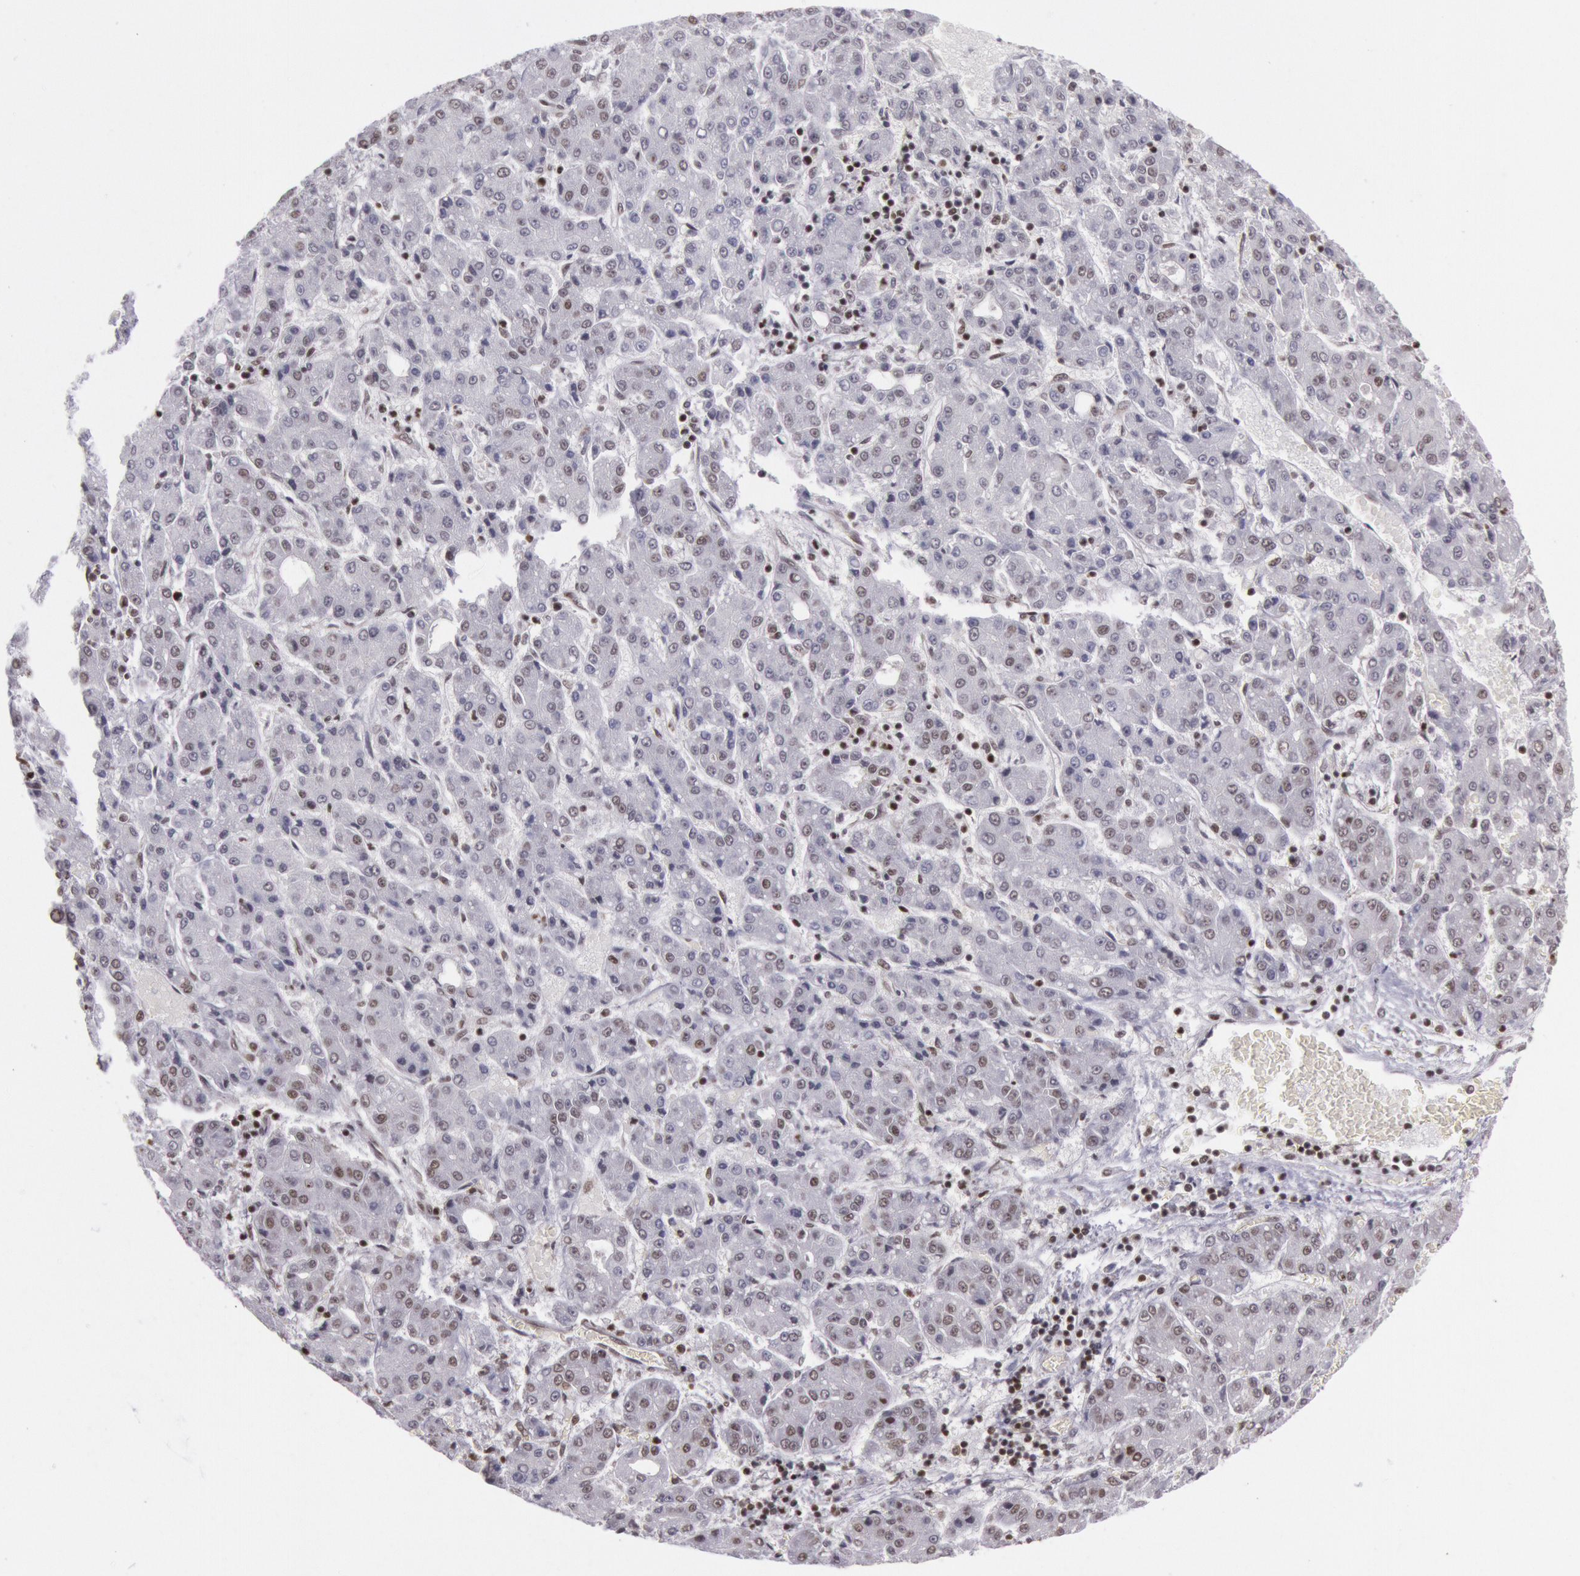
{"staining": {"intensity": "weak", "quantity": "25%-75%", "location": "nuclear"}, "tissue": "liver cancer", "cell_type": "Tumor cells", "image_type": "cancer", "snomed": [{"axis": "morphology", "description": "Carcinoma, Hepatocellular, NOS"}, {"axis": "topography", "description": "Liver"}], "caption": "Tumor cells show low levels of weak nuclear positivity in about 25%-75% of cells in liver cancer. (DAB = brown stain, brightfield microscopy at high magnification).", "gene": "NKAP", "patient": {"sex": "male", "age": 69}}